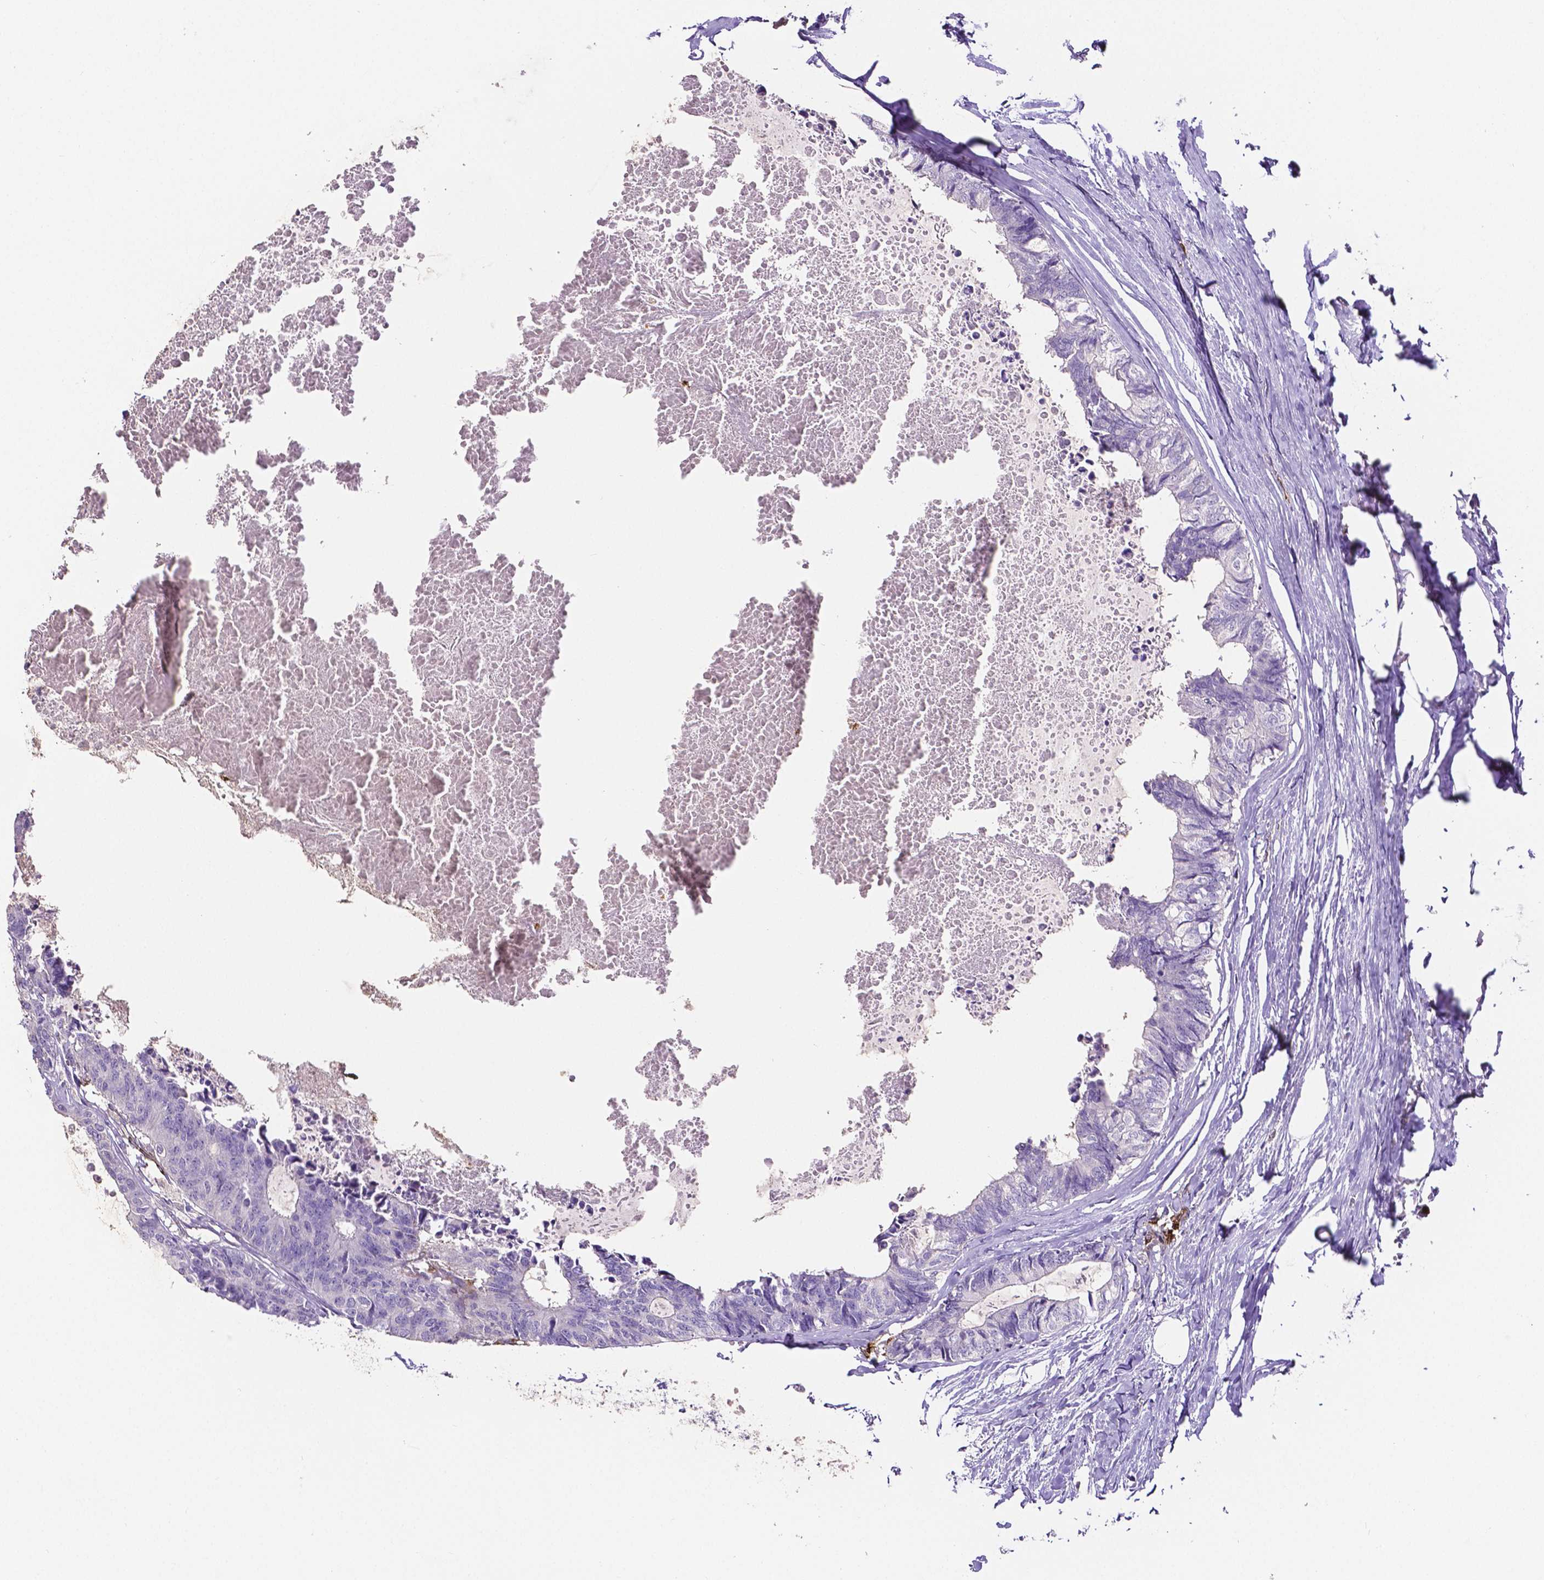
{"staining": {"intensity": "negative", "quantity": "none", "location": "none"}, "tissue": "colorectal cancer", "cell_type": "Tumor cells", "image_type": "cancer", "snomed": [{"axis": "morphology", "description": "Adenocarcinoma, NOS"}, {"axis": "topography", "description": "Colon"}, {"axis": "topography", "description": "Rectum"}], "caption": "Tumor cells are negative for brown protein staining in colorectal cancer (adenocarcinoma).", "gene": "MMP9", "patient": {"sex": "male", "age": 57}}